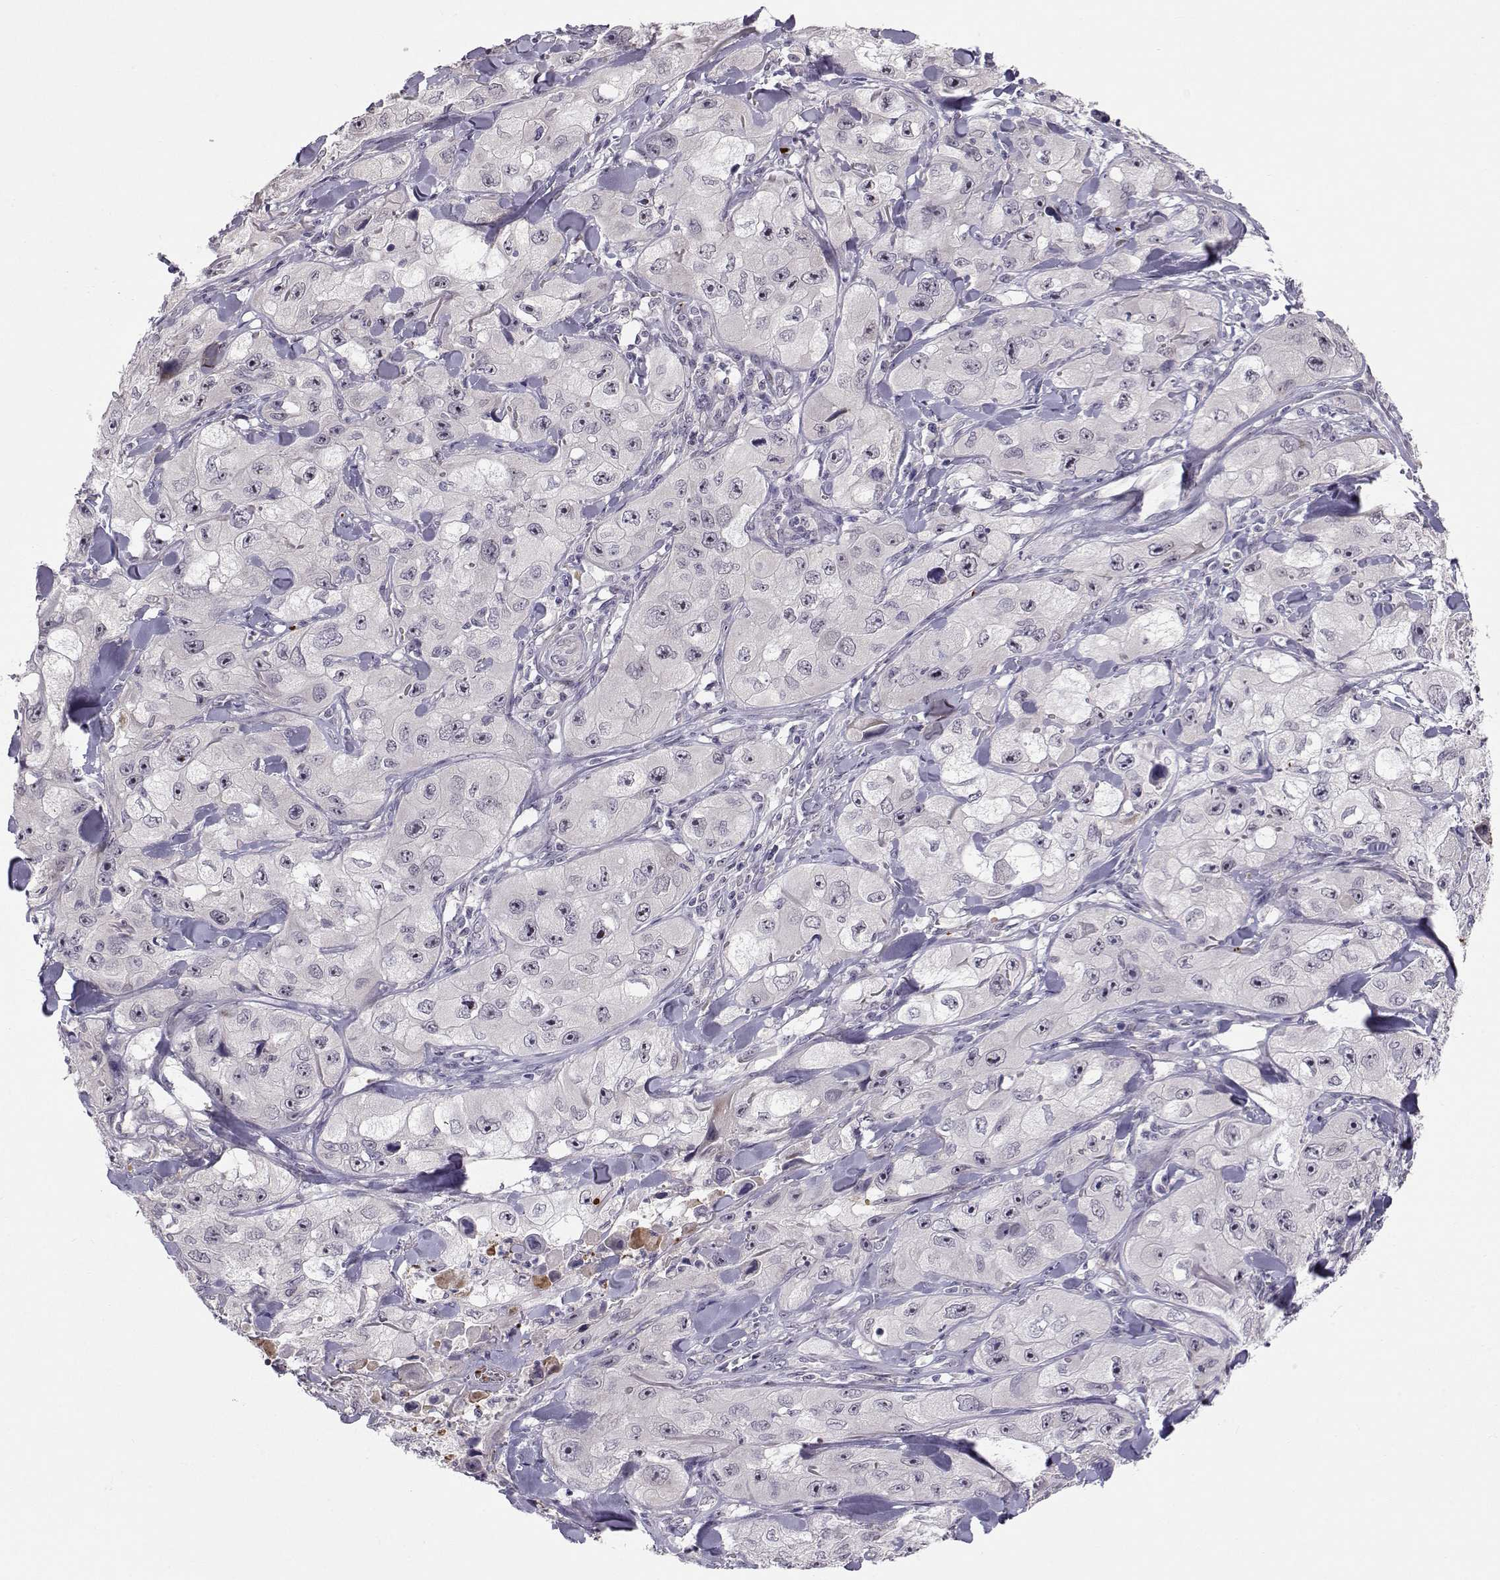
{"staining": {"intensity": "negative", "quantity": "none", "location": "none"}, "tissue": "skin cancer", "cell_type": "Tumor cells", "image_type": "cancer", "snomed": [{"axis": "morphology", "description": "Squamous cell carcinoma, NOS"}, {"axis": "topography", "description": "Skin"}, {"axis": "topography", "description": "Subcutis"}], "caption": "IHC photomicrograph of neoplastic tissue: human squamous cell carcinoma (skin) stained with DAB (3,3'-diaminobenzidine) displays no significant protein staining in tumor cells.", "gene": "SLC6A3", "patient": {"sex": "male", "age": 73}}